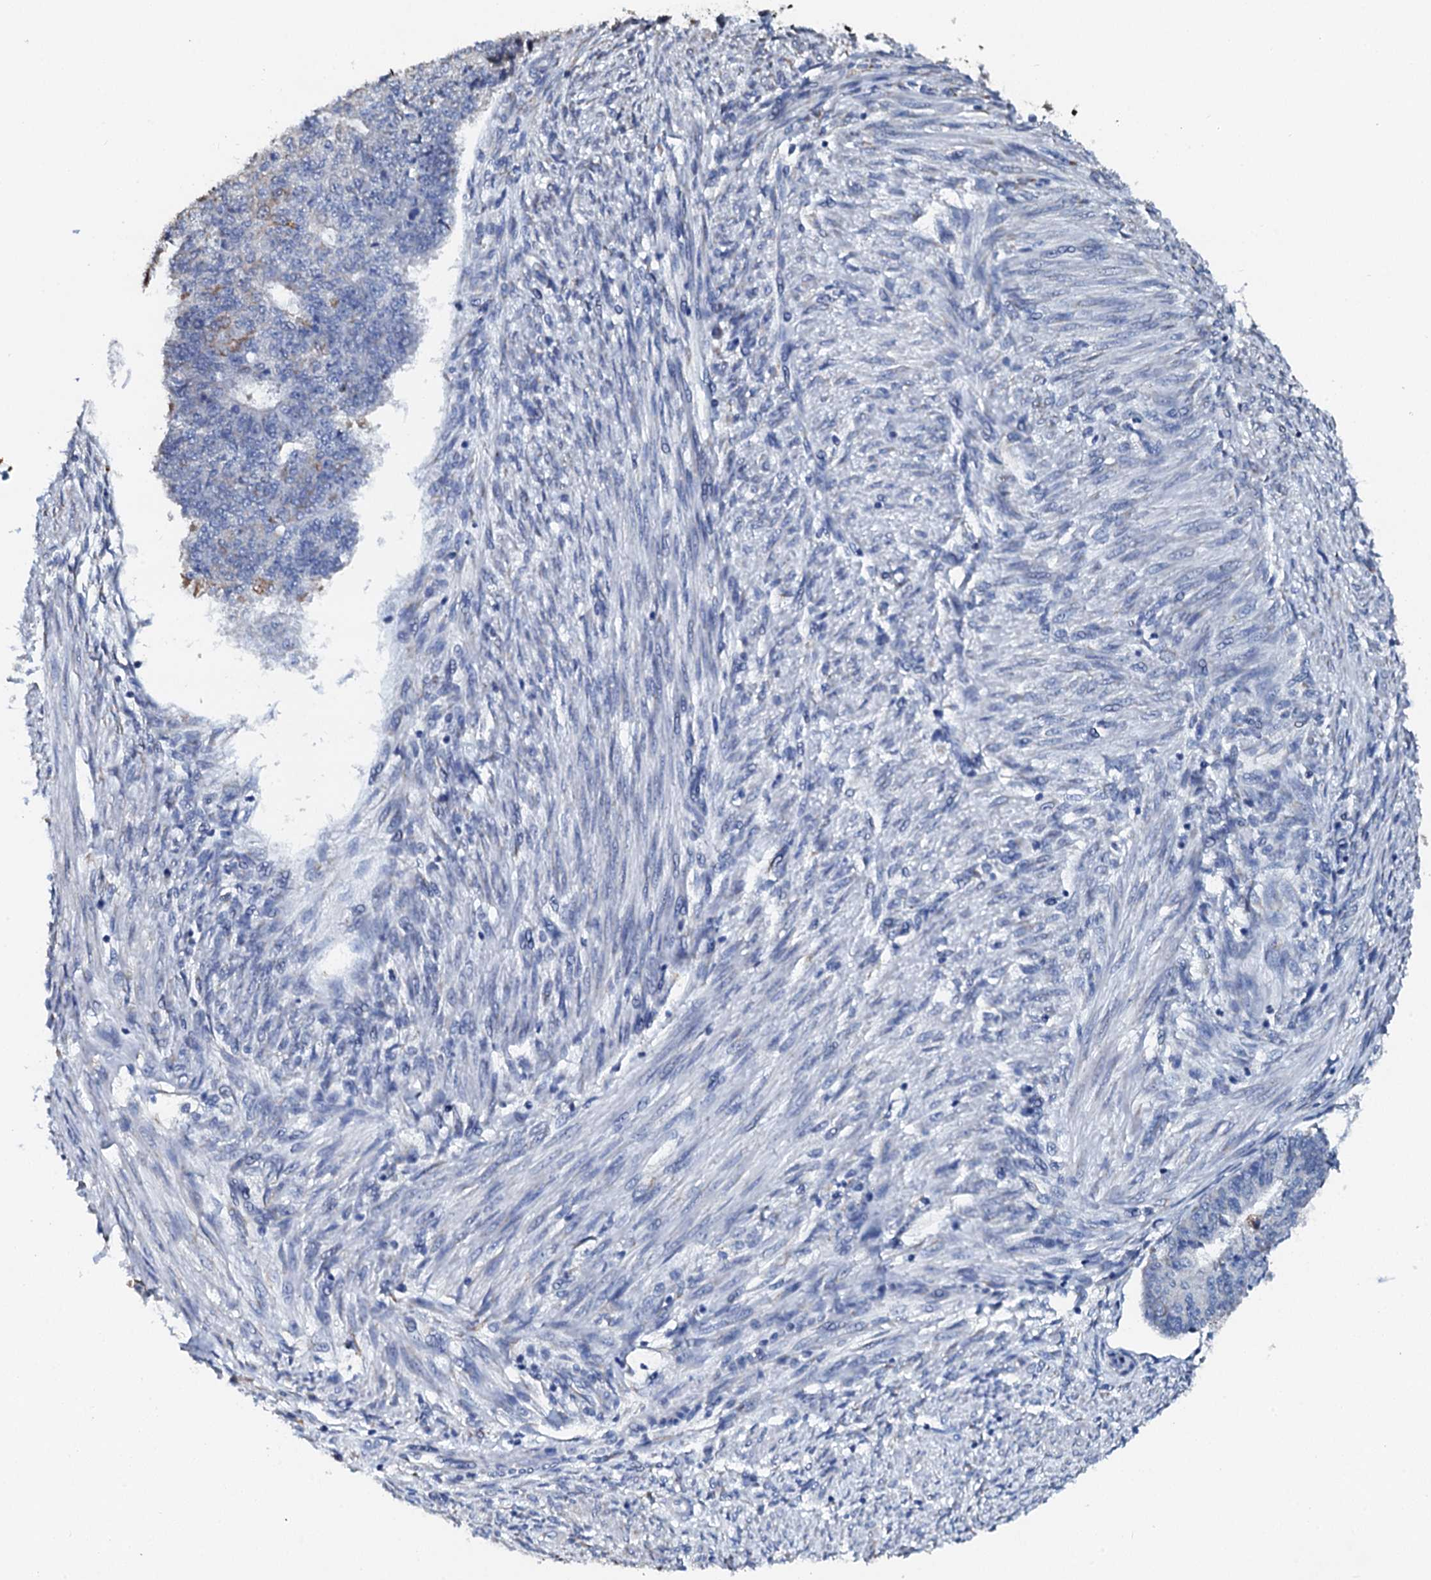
{"staining": {"intensity": "negative", "quantity": "none", "location": "none"}, "tissue": "endometrial cancer", "cell_type": "Tumor cells", "image_type": "cancer", "snomed": [{"axis": "morphology", "description": "Adenocarcinoma, NOS"}, {"axis": "topography", "description": "Endometrium"}], "caption": "Tumor cells show no significant staining in endometrial adenocarcinoma.", "gene": "AKAP3", "patient": {"sex": "female", "age": 32}}